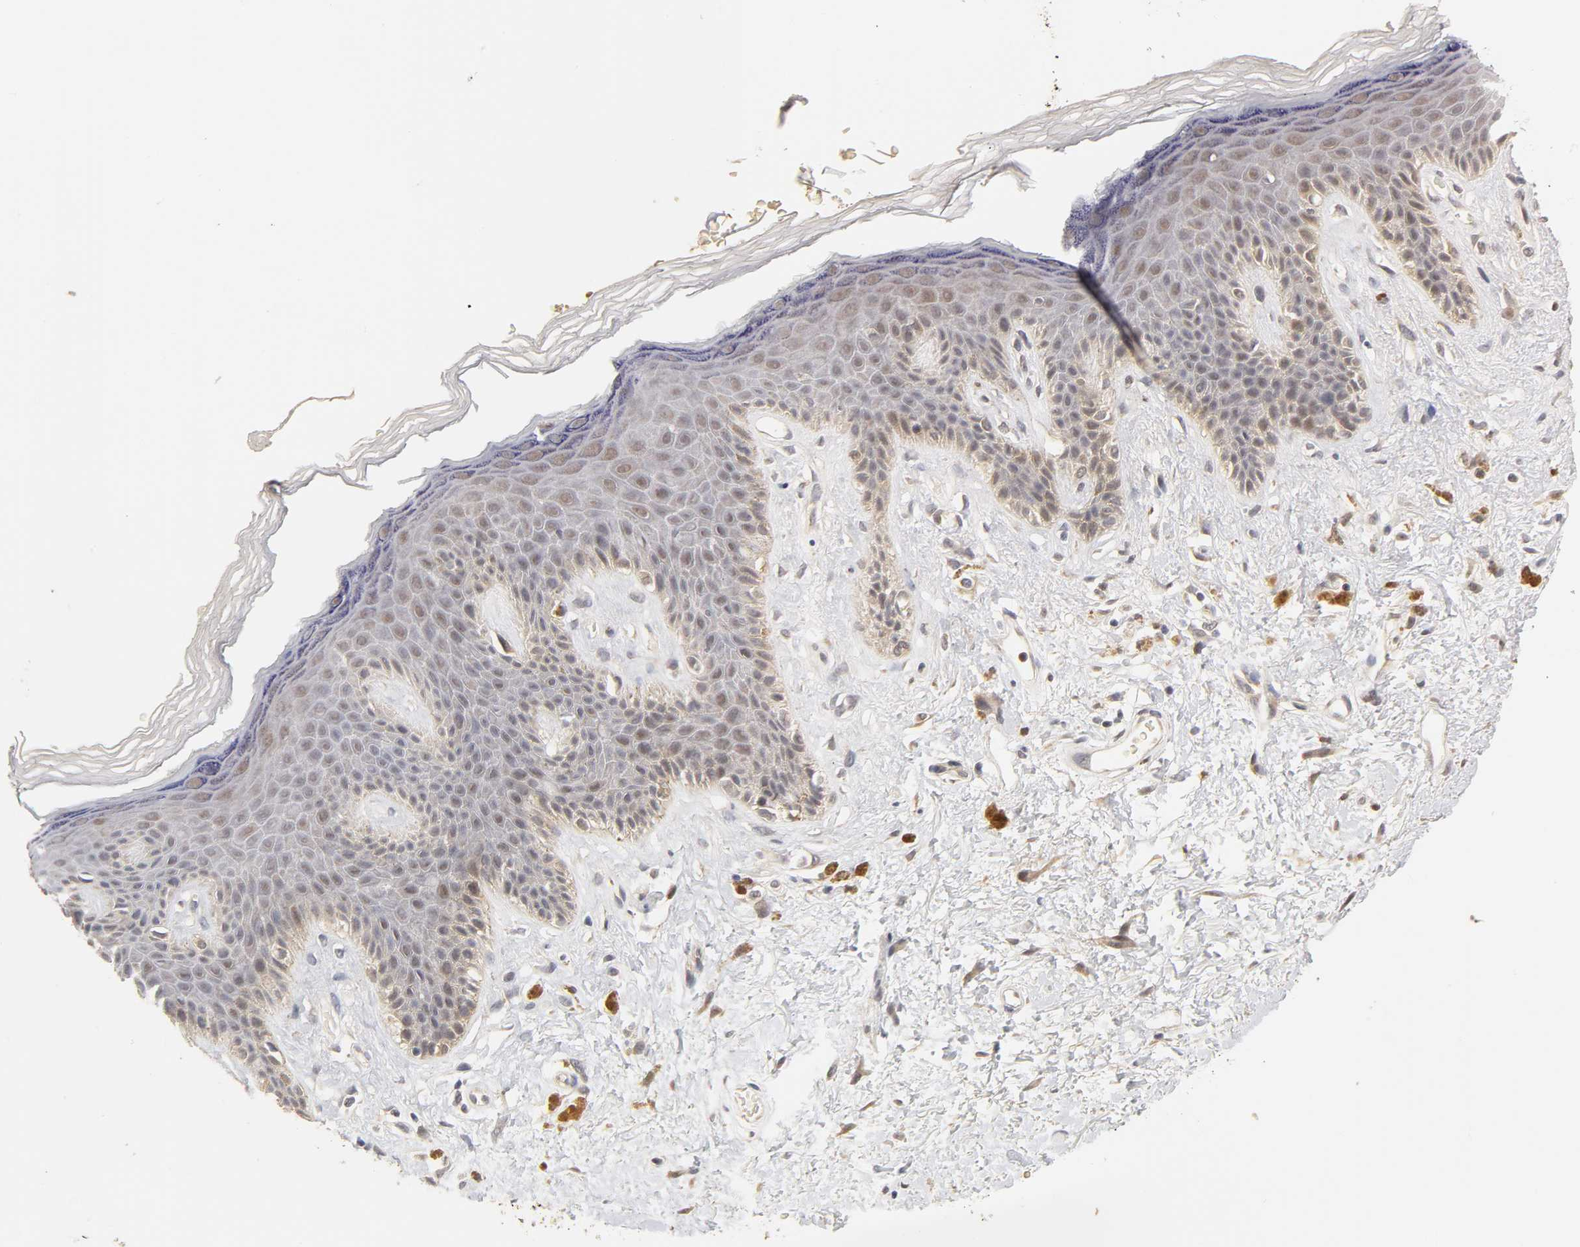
{"staining": {"intensity": "moderate", "quantity": "25%-75%", "location": "cytoplasmic/membranous,nuclear"}, "tissue": "skin", "cell_type": "Epidermal cells", "image_type": "normal", "snomed": [{"axis": "morphology", "description": "Normal tissue, NOS"}, {"axis": "topography", "description": "Anal"}], "caption": "DAB immunohistochemical staining of normal human skin exhibits moderate cytoplasmic/membranous,nuclear protein expression in approximately 25%-75% of epidermal cells.", "gene": "GSTZ1", "patient": {"sex": "female", "age": 46}}